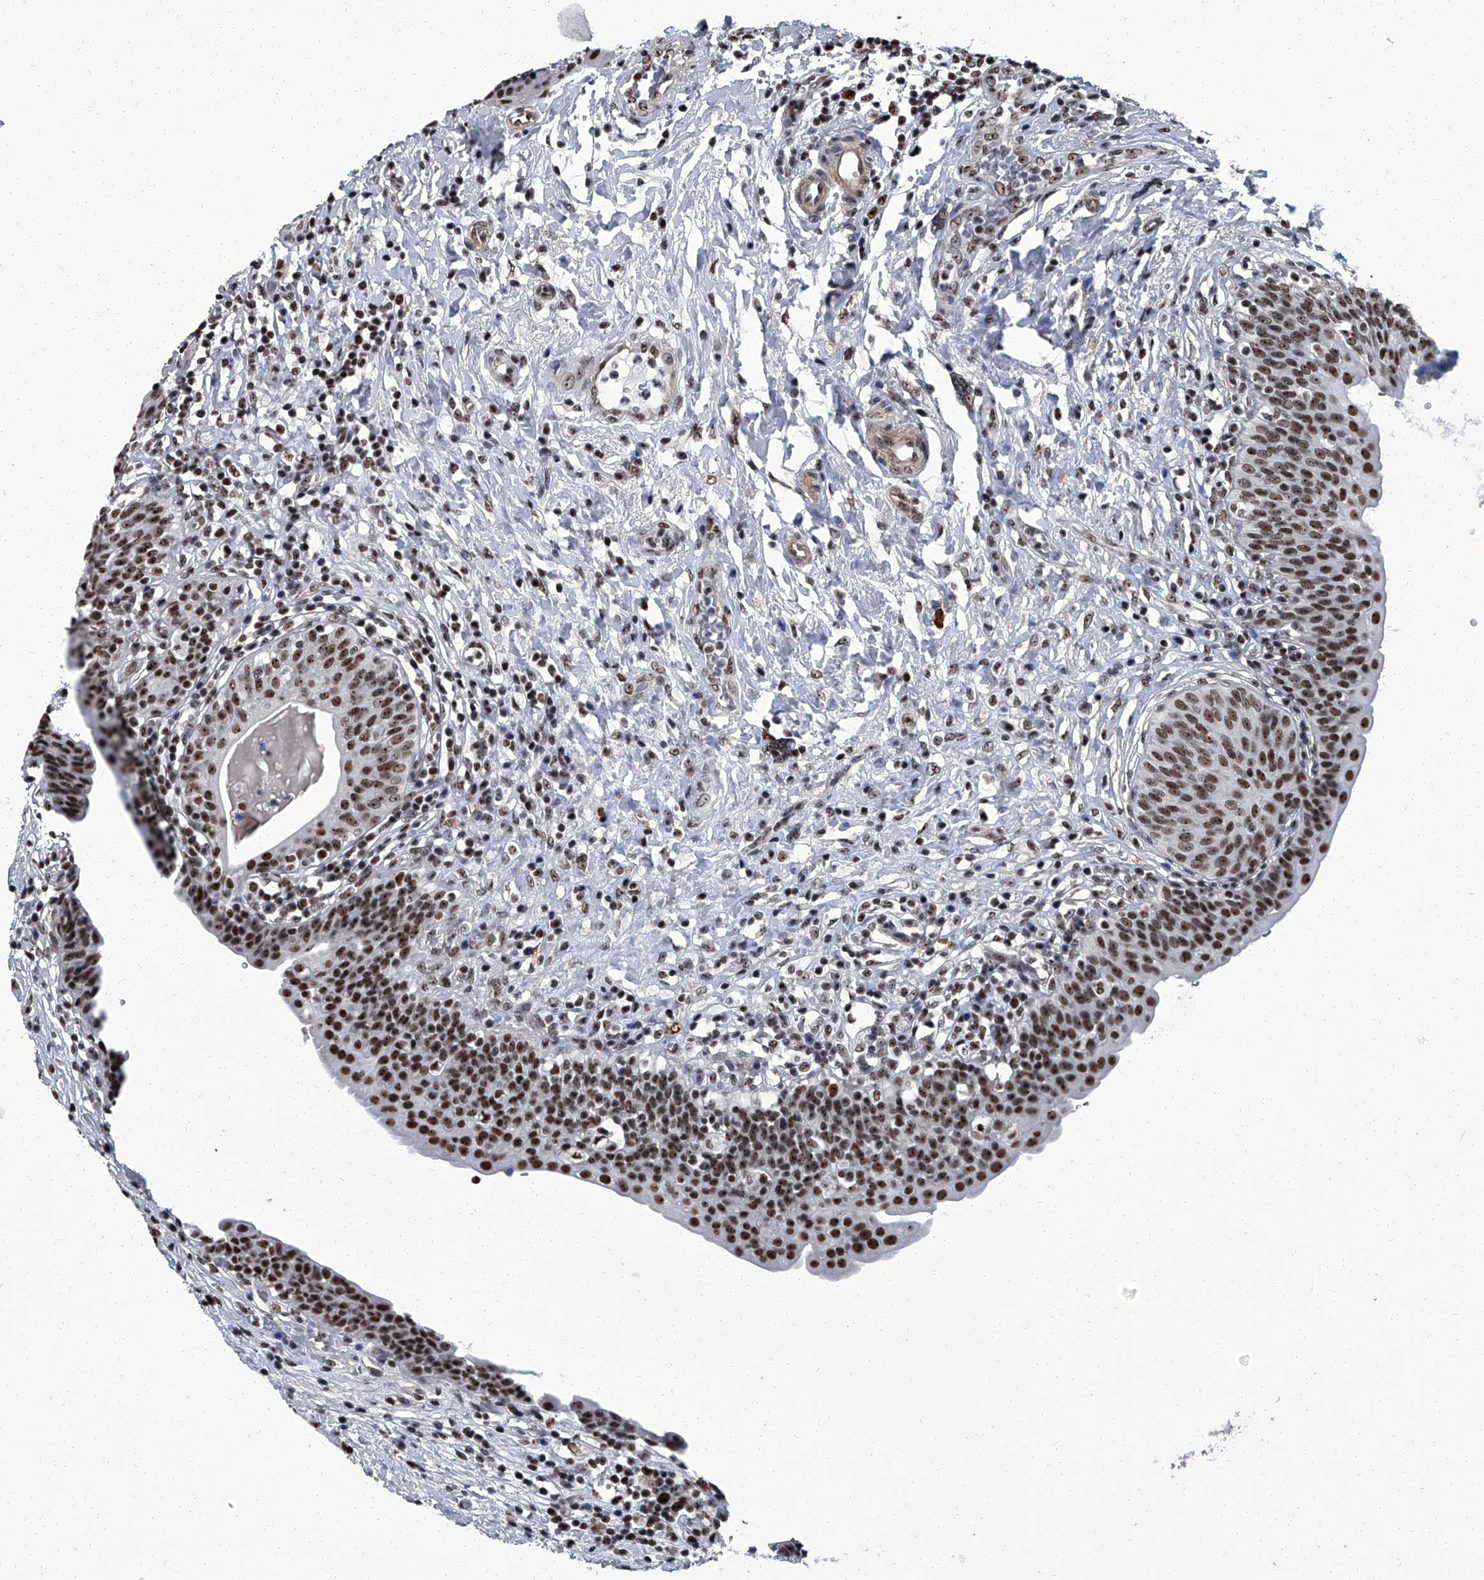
{"staining": {"intensity": "strong", "quantity": ">75%", "location": "nuclear"}, "tissue": "urinary bladder", "cell_type": "Urothelial cells", "image_type": "normal", "snomed": [{"axis": "morphology", "description": "Normal tissue, NOS"}, {"axis": "topography", "description": "Urinary bladder"}], "caption": "This is a photomicrograph of immunohistochemistry (IHC) staining of benign urinary bladder, which shows strong expression in the nuclear of urothelial cells.", "gene": "ZNF518B", "patient": {"sex": "male", "age": 83}}